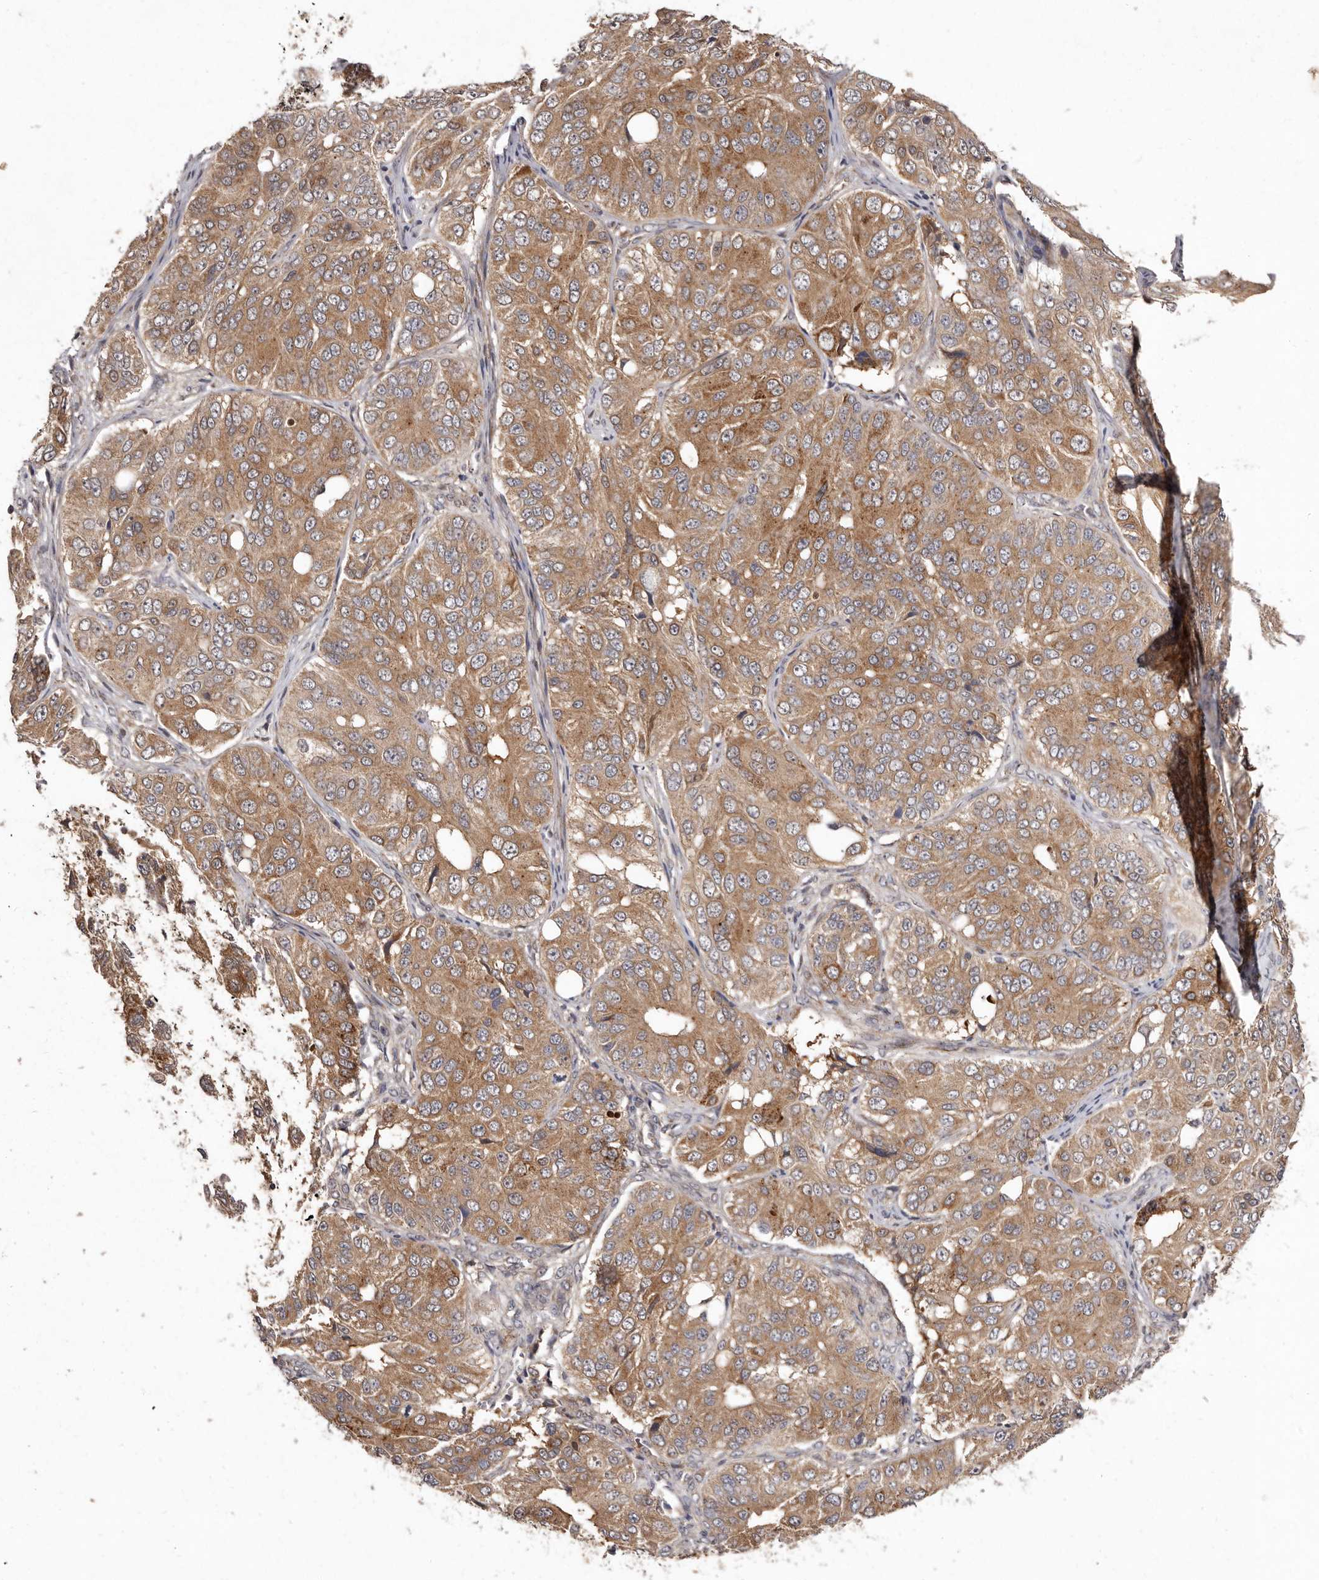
{"staining": {"intensity": "moderate", "quantity": ">75%", "location": "cytoplasmic/membranous"}, "tissue": "ovarian cancer", "cell_type": "Tumor cells", "image_type": "cancer", "snomed": [{"axis": "morphology", "description": "Carcinoma, endometroid"}, {"axis": "topography", "description": "Ovary"}], "caption": "There is medium levels of moderate cytoplasmic/membranous staining in tumor cells of ovarian endometroid carcinoma, as demonstrated by immunohistochemical staining (brown color).", "gene": "FLAD1", "patient": {"sex": "female", "age": 51}}